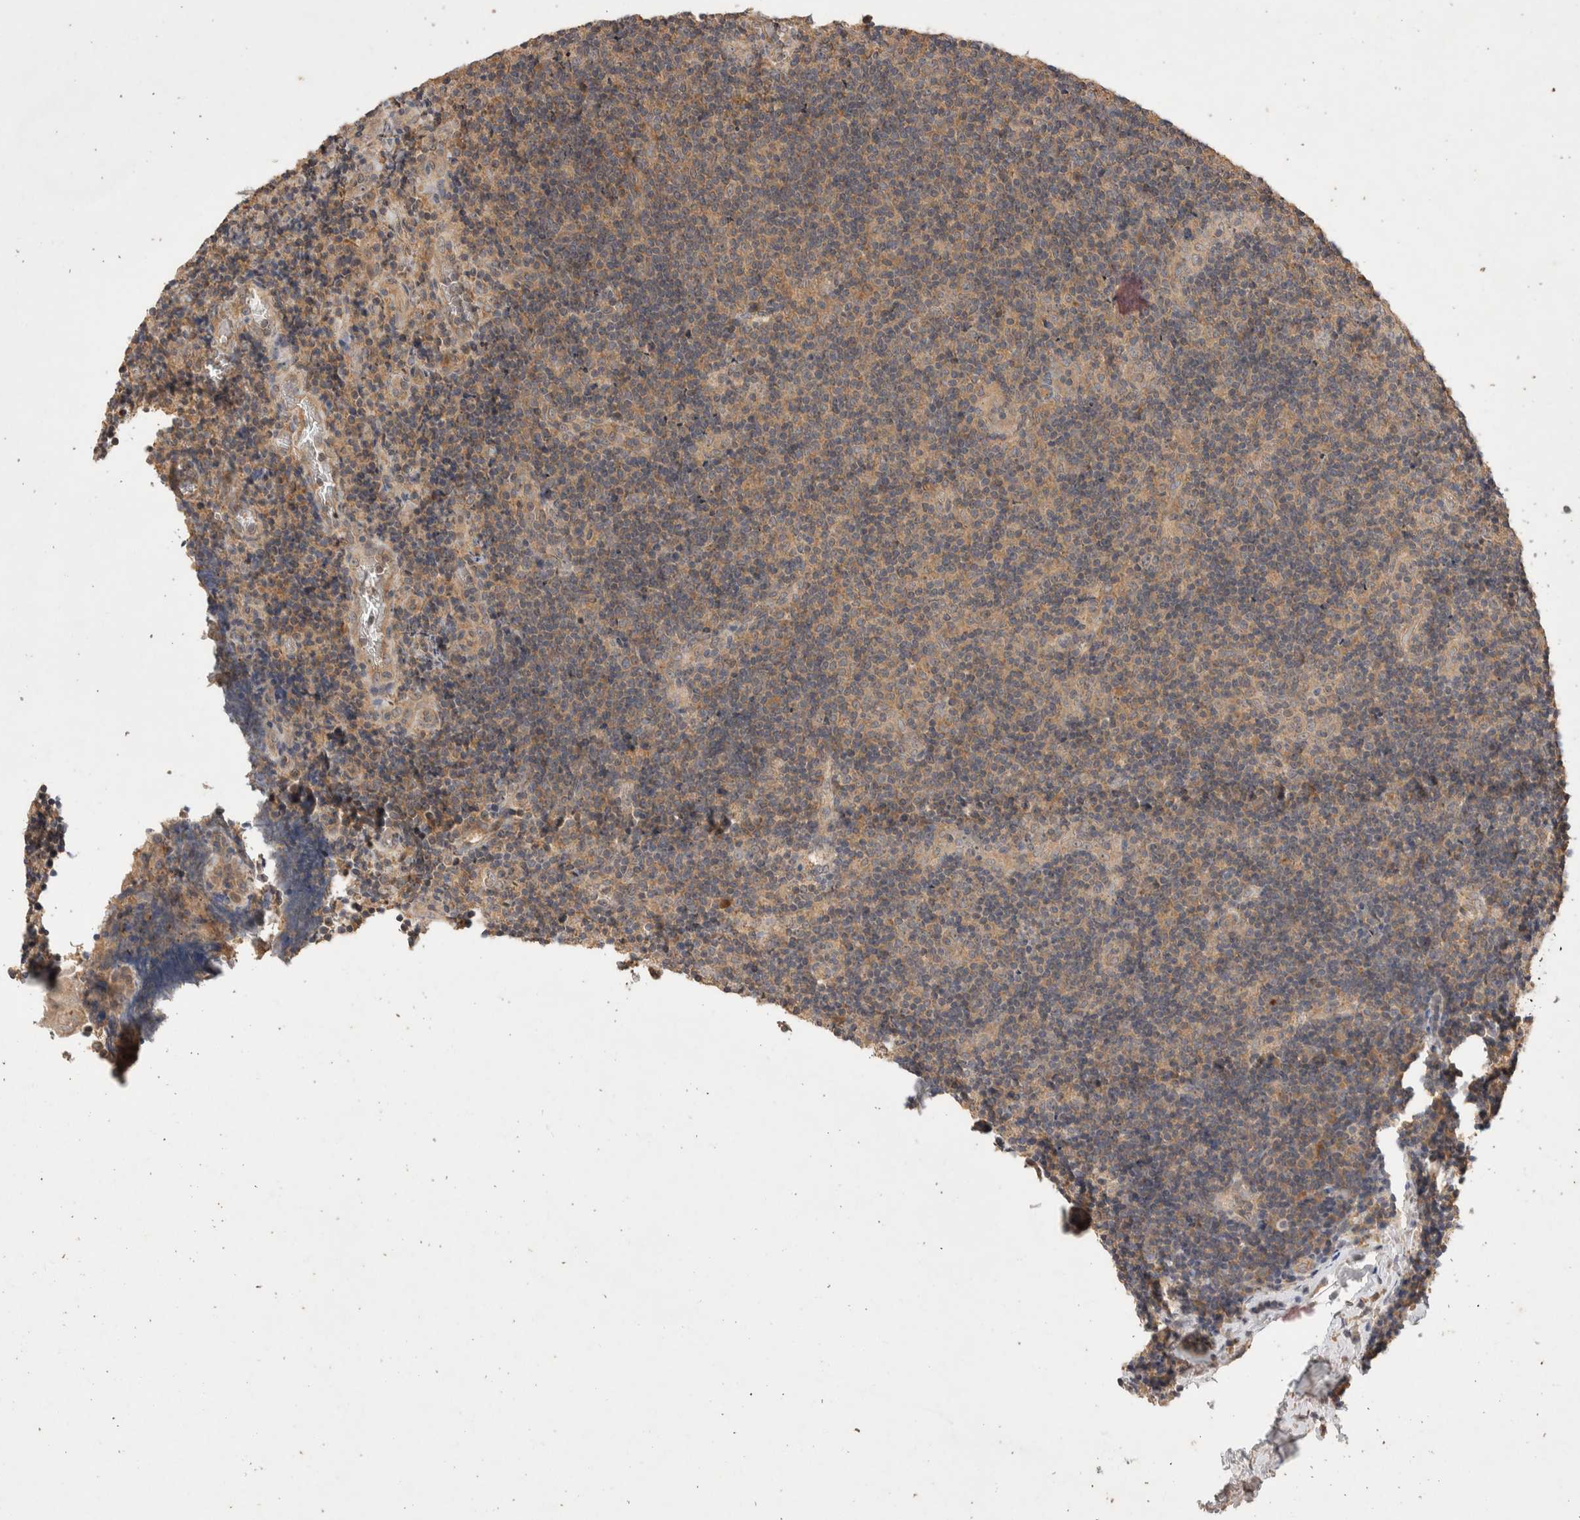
{"staining": {"intensity": "weak", "quantity": ">75%", "location": "cytoplasmic/membranous"}, "tissue": "lymphoma", "cell_type": "Tumor cells", "image_type": "cancer", "snomed": [{"axis": "morphology", "description": "Malignant lymphoma, non-Hodgkin's type, High grade"}, {"axis": "topography", "description": "Tonsil"}], "caption": "IHC of human high-grade malignant lymphoma, non-Hodgkin's type reveals low levels of weak cytoplasmic/membranous staining in approximately >75% of tumor cells. The staining was performed using DAB (3,3'-diaminobenzidine) to visualize the protein expression in brown, while the nuclei were stained in blue with hematoxylin (Magnification: 20x).", "gene": "NSMAF", "patient": {"sex": "female", "age": 36}}